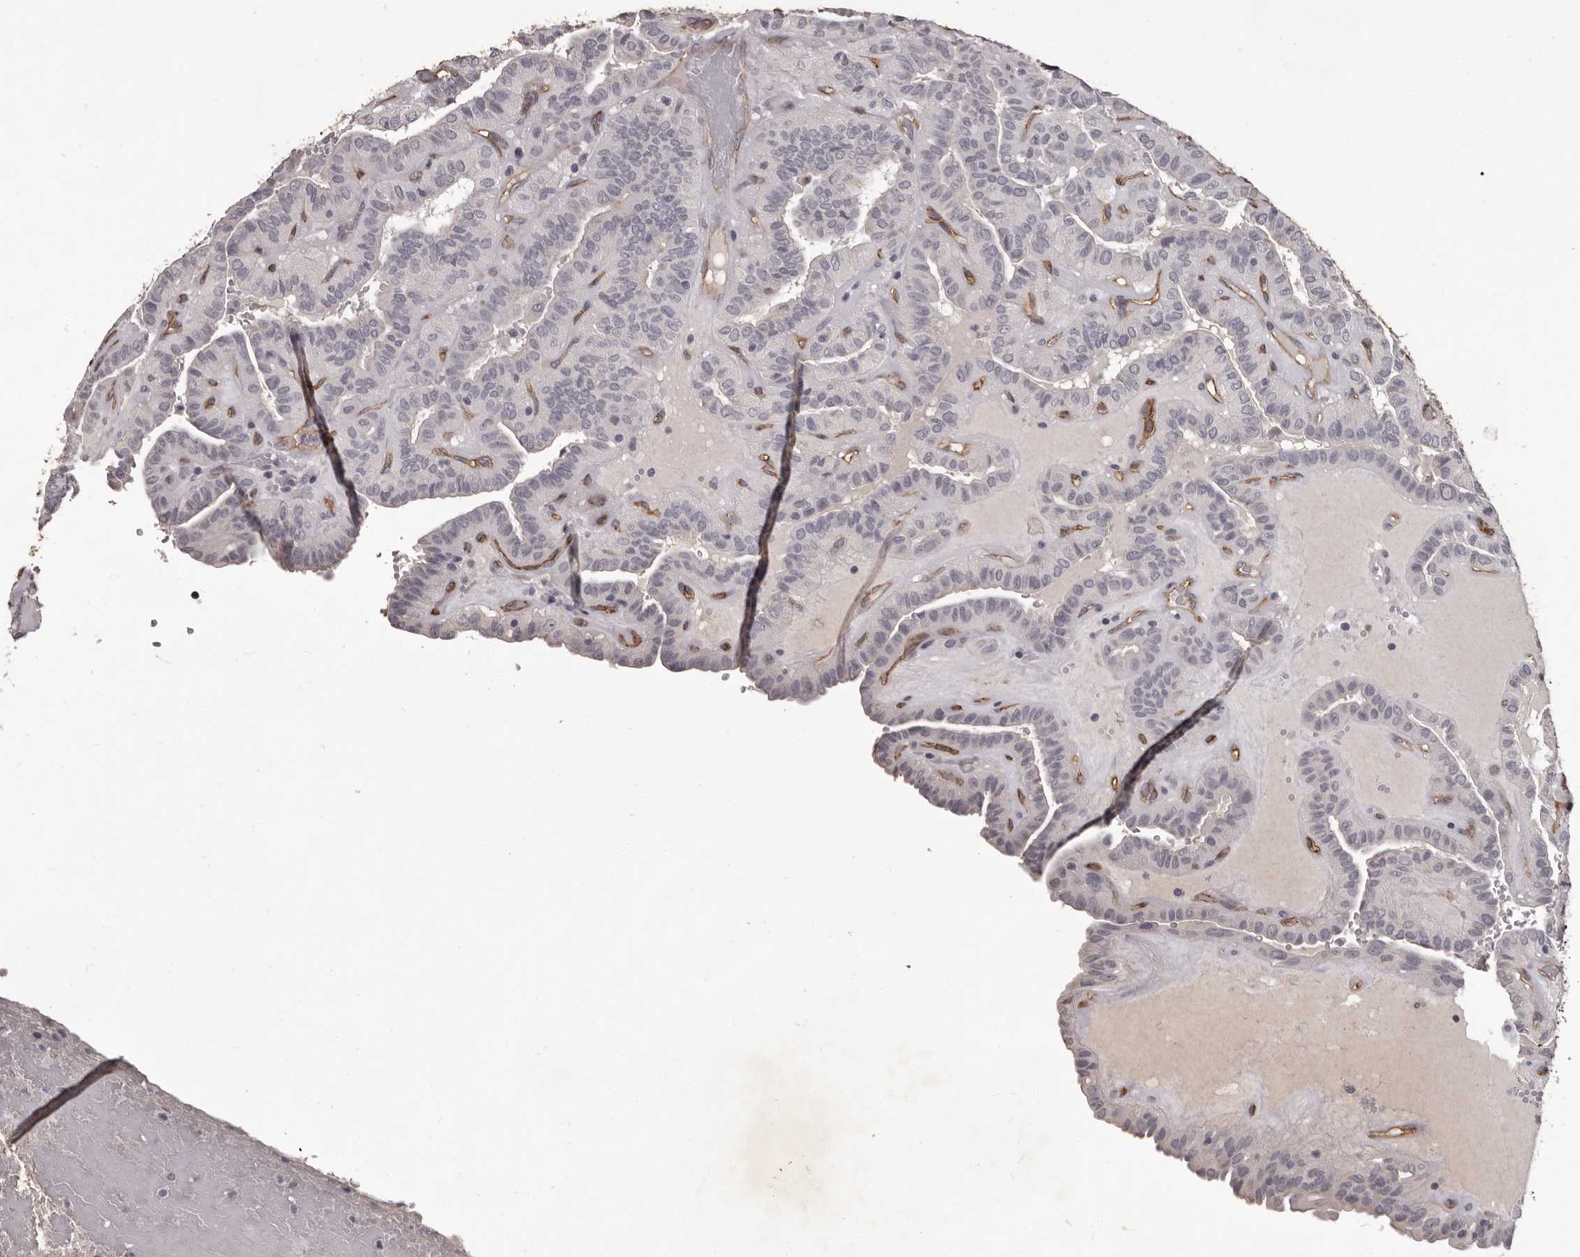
{"staining": {"intensity": "negative", "quantity": "none", "location": "none"}, "tissue": "thyroid cancer", "cell_type": "Tumor cells", "image_type": "cancer", "snomed": [{"axis": "morphology", "description": "Papillary adenocarcinoma, NOS"}, {"axis": "topography", "description": "Thyroid gland"}], "caption": "An immunohistochemistry micrograph of thyroid papillary adenocarcinoma is shown. There is no staining in tumor cells of thyroid papillary adenocarcinoma.", "gene": "GPR78", "patient": {"sex": "male", "age": 77}}